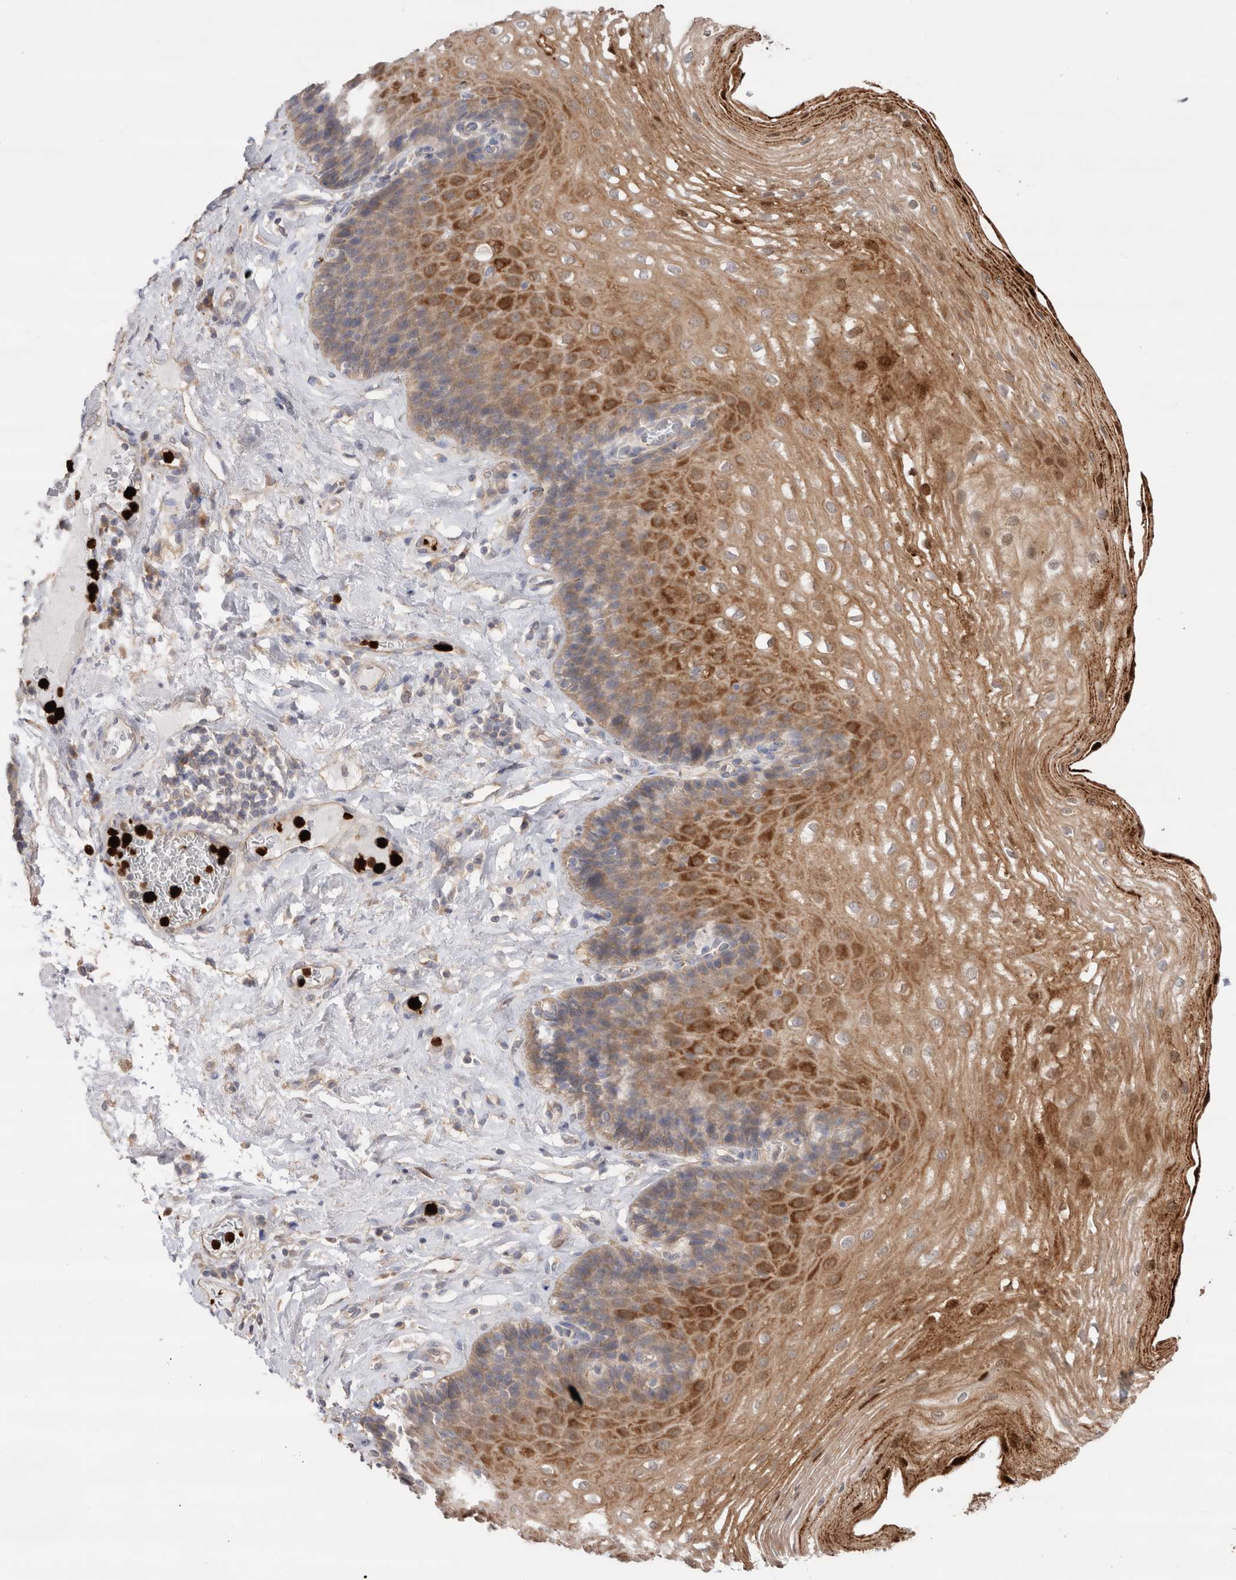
{"staining": {"intensity": "strong", "quantity": "25%-75%", "location": "cytoplasmic/membranous"}, "tissue": "esophagus", "cell_type": "Squamous epithelial cells", "image_type": "normal", "snomed": [{"axis": "morphology", "description": "Normal tissue, NOS"}, {"axis": "topography", "description": "Esophagus"}], "caption": "About 25%-75% of squamous epithelial cells in benign human esophagus reveal strong cytoplasmic/membranous protein expression as visualized by brown immunohistochemical staining.", "gene": "NXT2", "patient": {"sex": "female", "age": 66}}